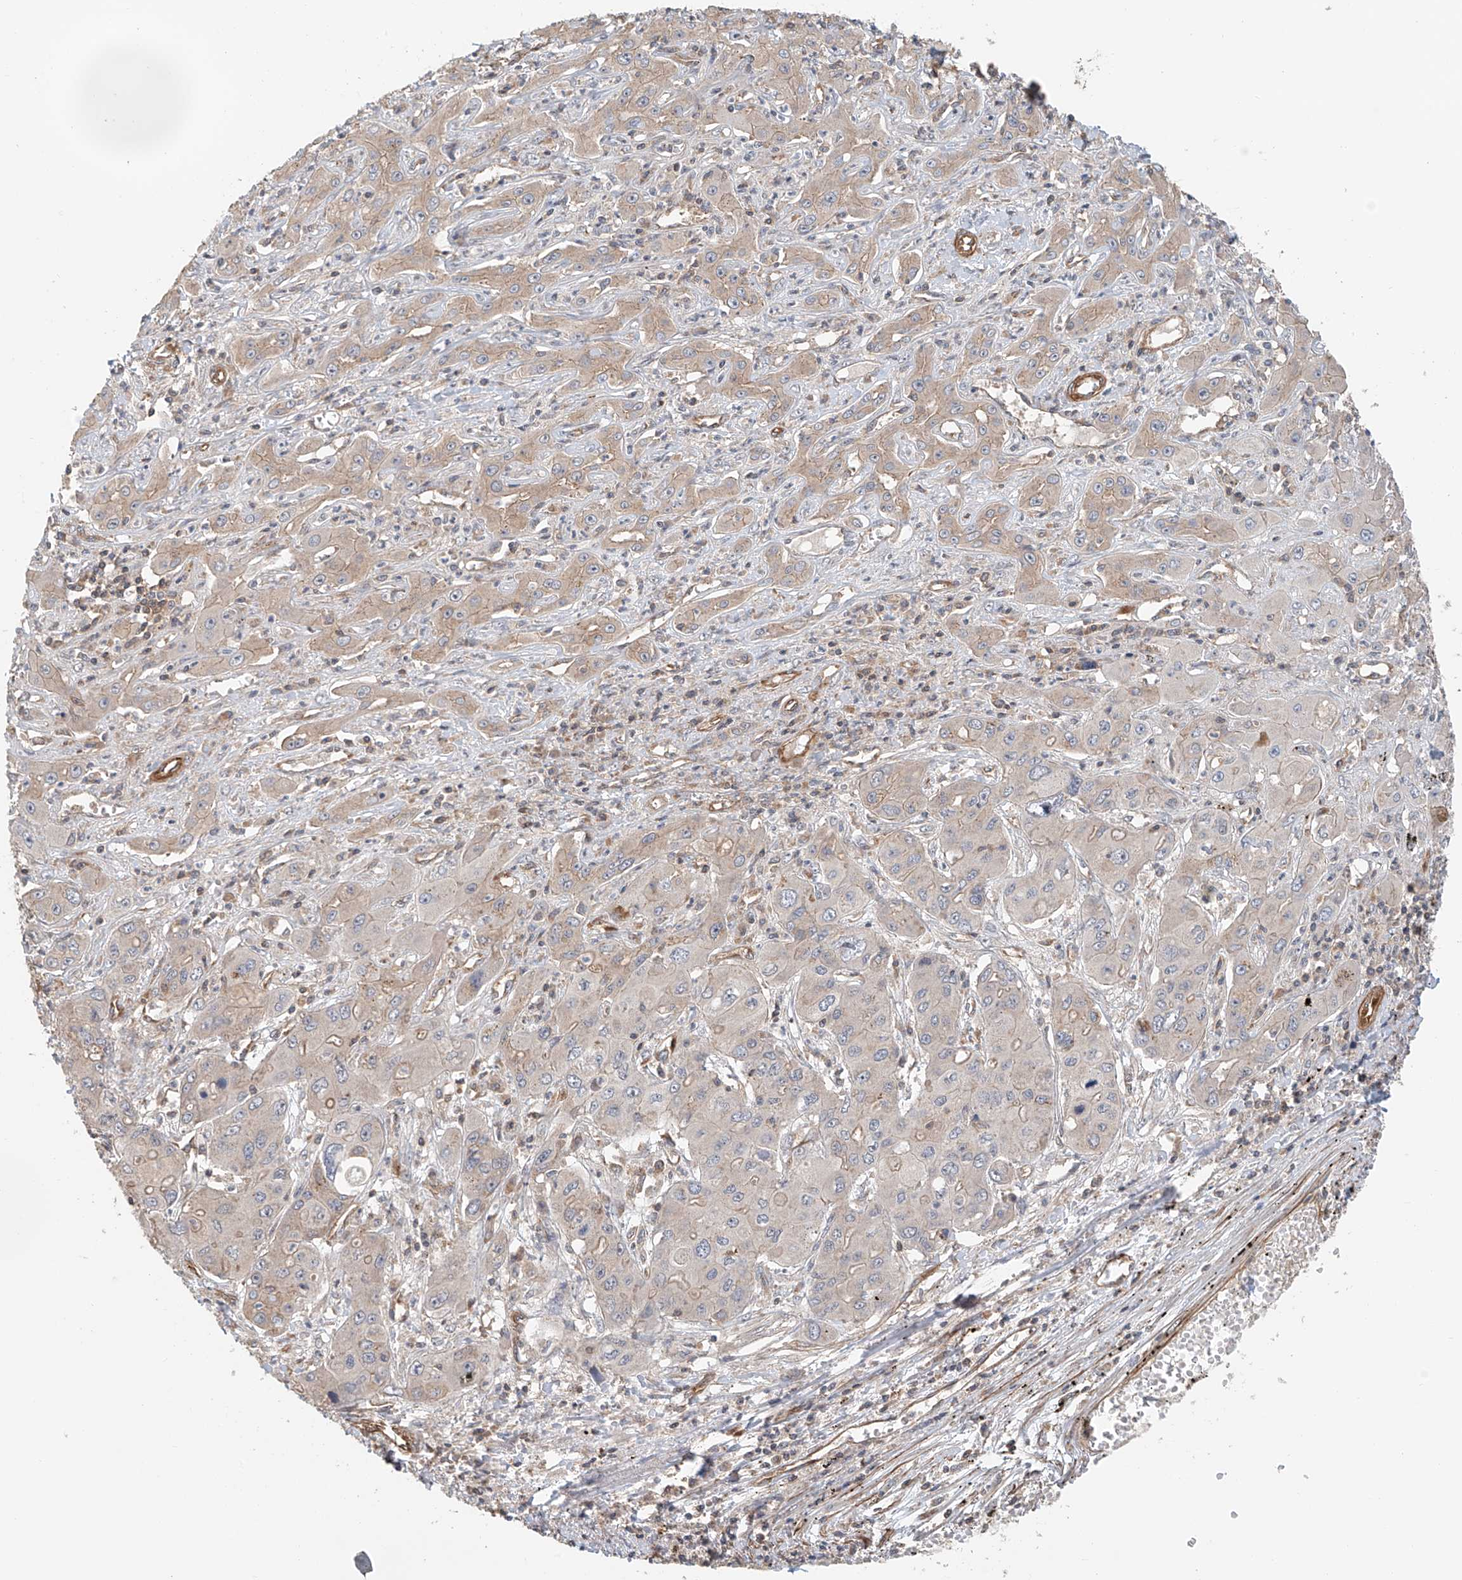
{"staining": {"intensity": "weak", "quantity": "<25%", "location": "cytoplasmic/membranous"}, "tissue": "liver cancer", "cell_type": "Tumor cells", "image_type": "cancer", "snomed": [{"axis": "morphology", "description": "Cholangiocarcinoma"}, {"axis": "topography", "description": "Liver"}], "caption": "Immunohistochemistry micrograph of neoplastic tissue: liver cancer (cholangiocarcinoma) stained with DAB exhibits no significant protein positivity in tumor cells.", "gene": "FRYL", "patient": {"sex": "male", "age": 67}}